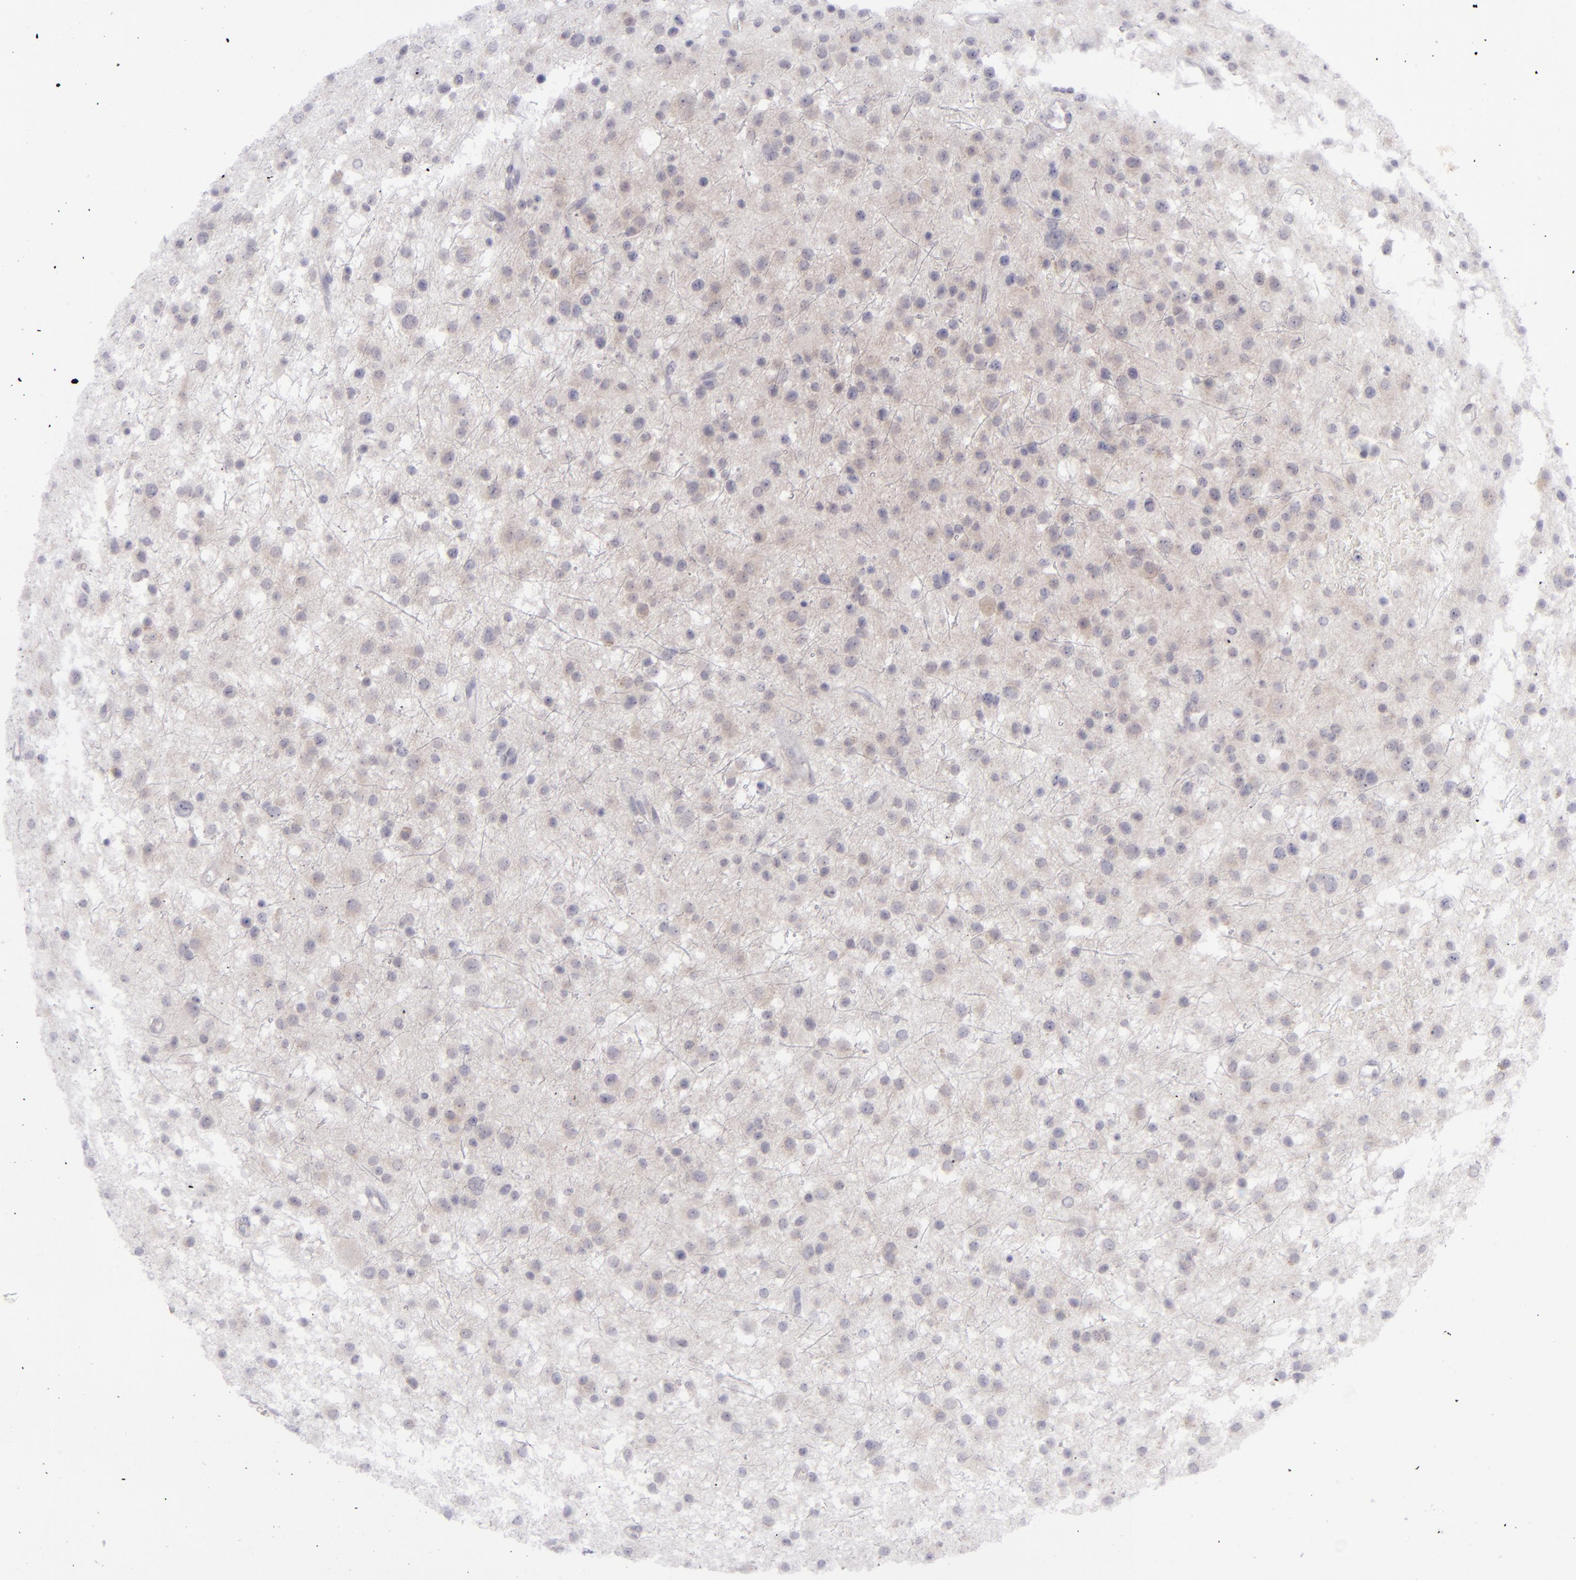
{"staining": {"intensity": "negative", "quantity": "none", "location": "none"}, "tissue": "glioma", "cell_type": "Tumor cells", "image_type": "cancer", "snomed": [{"axis": "morphology", "description": "Glioma, malignant, Low grade"}, {"axis": "topography", "description": "Brain"}], "caption": "An image of glioma stained for a protein displays no brown staining in tumor cells.", "gene": "EVPL", "patient": {"sex": "female", "age": 36}}